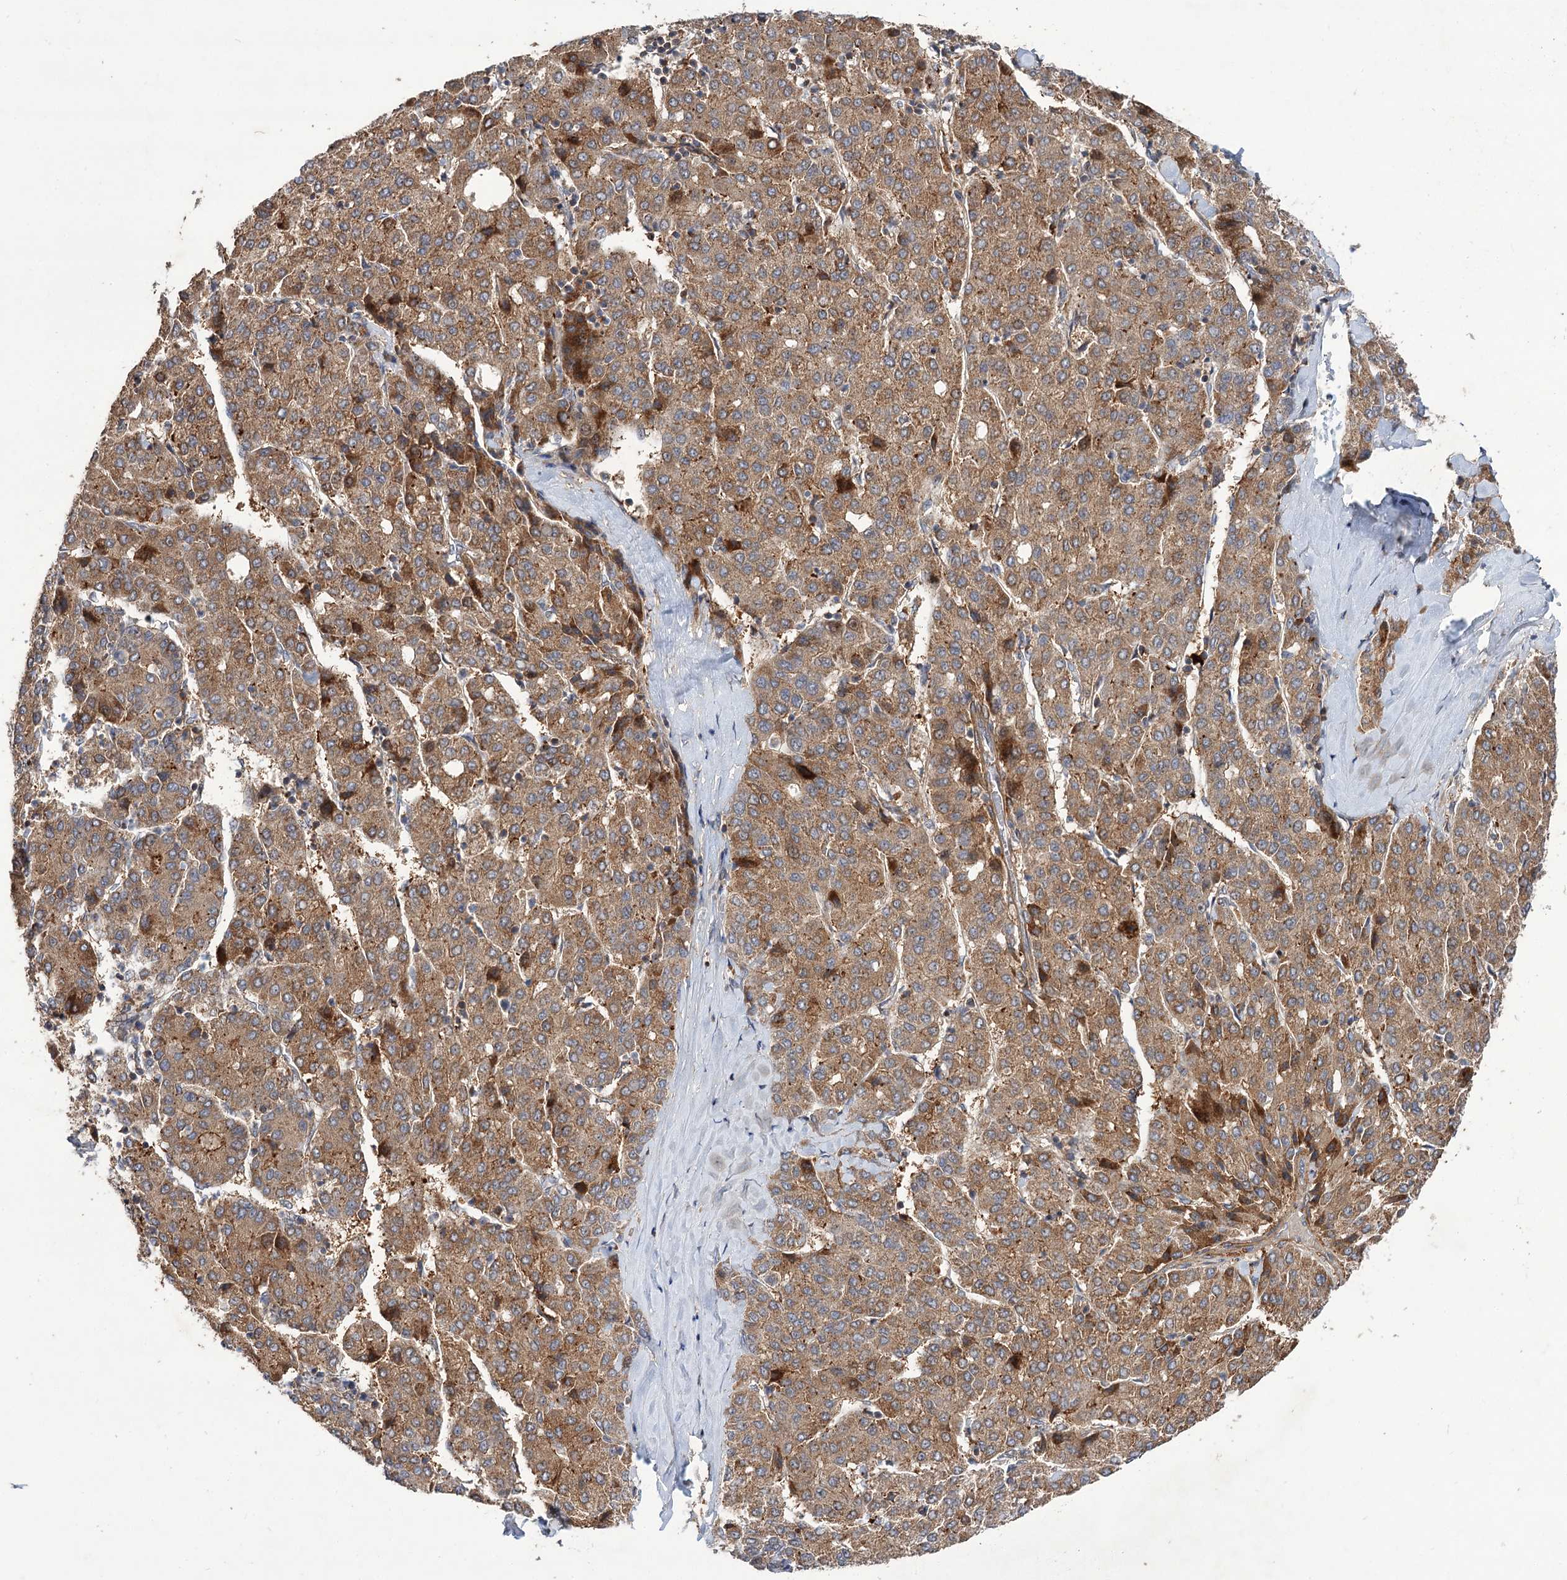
{"staining": {"intensity": "moderate", "quantity": ">75%", "location": "cytoplasmic/membranous"}, "tissue": "liver cancer", "cell_type": "Tumor cells", "image_type": "cancer", "snomed": [{"axis": "morphology", "description": "Carcinoma, Hepatocellular, NOS"}, {"axis": "topography", "description": "Liver"}], "caption": "Liver cancer stained with immunohistochemistry (IHC) shows moderate cytoplasmic/membranous positivity in approximately >75% of tumor cells. Ihc stains the protein of interest in brown and the nuclei are stained blue.", "gene": "FBXW8", "patient": {"sex": "male", "age": 65}}